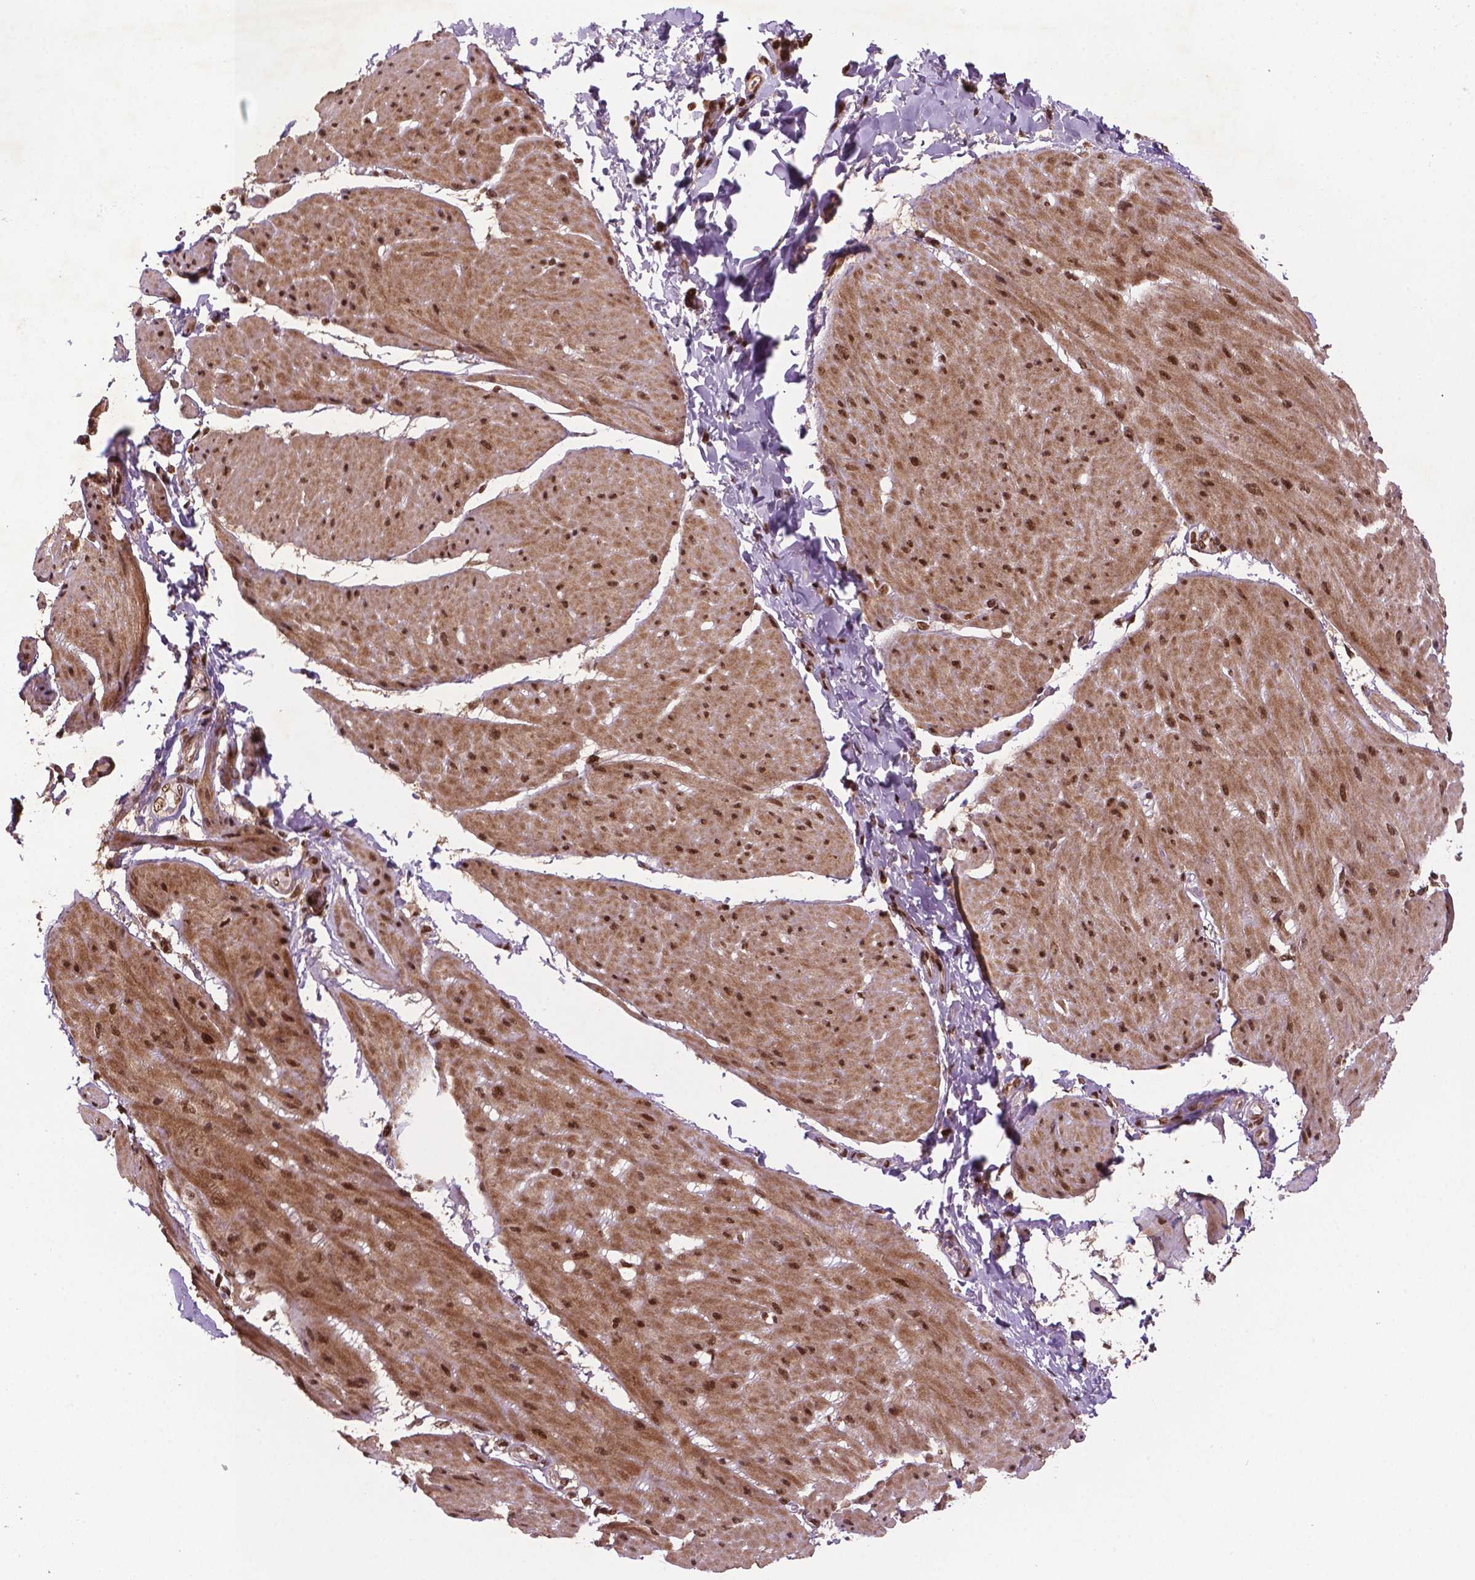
{"staining": {"intensity": "moderate", "quantity": "25%-75%", "location": "nuclear"}, "tissue": "adipose tissue", "cell_type": "Adipocytes", "image_type": "normal", "snomed": [{"axis": "morphology", "description": "Normal tissue, NOS"}, {"axis": "topography", "description": "Urinary bladder"}, {"axis": "topography", "description": "Peripheral nerve tissue"}], "caption": "High-magnification brightfield microscopy of unremarkable adipose tissue stained with DAB (3,3'-diaminobenzidine) (brown) and counterstained with hematoxylin (blue). adipocytes exhibit moderate nuclear expression is identified in approximately25%-75% of cells.", "gene": "SIRT6", "patient": {"sex": "female", "age": 60}}